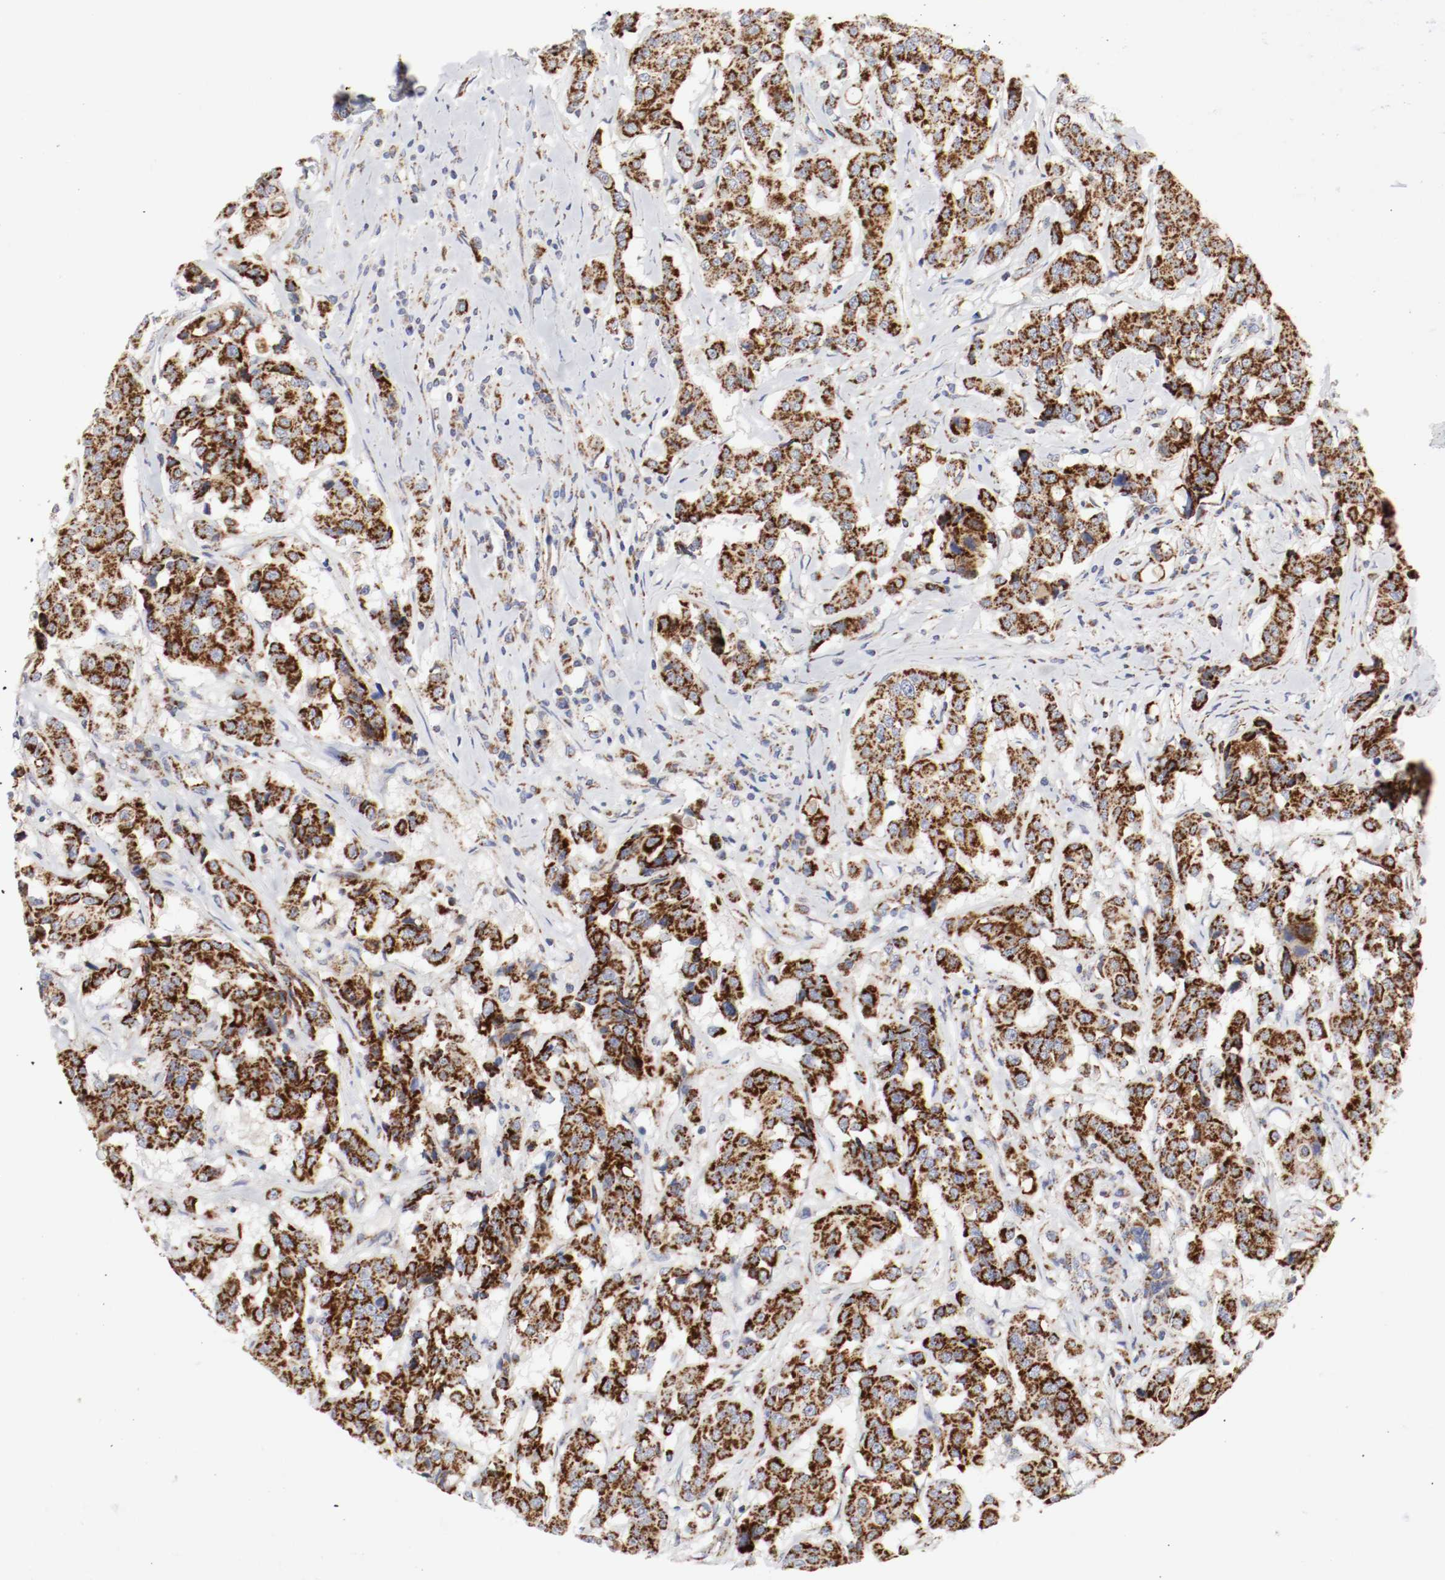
{"staining": {"intensity": "strong", "quantity": ">75%", "location": "cytoplasmic/membranous"}, "tissue": "breast cancer", "cell_type": "Tumor cells", "image_type": "cancer", "snomed": [{"axis": "morphology", "description": "Duct carcinoma"}, {"axis": "topography", "description": "Breast"}], "caption": "A brown stain shows strong cytoplasmic/membranous positivity of a protein in invasive ductal carcinoma (breast) tumor cells.", "gene": "AFG3L2", "patient": {"sex": "female", "age": 27}}